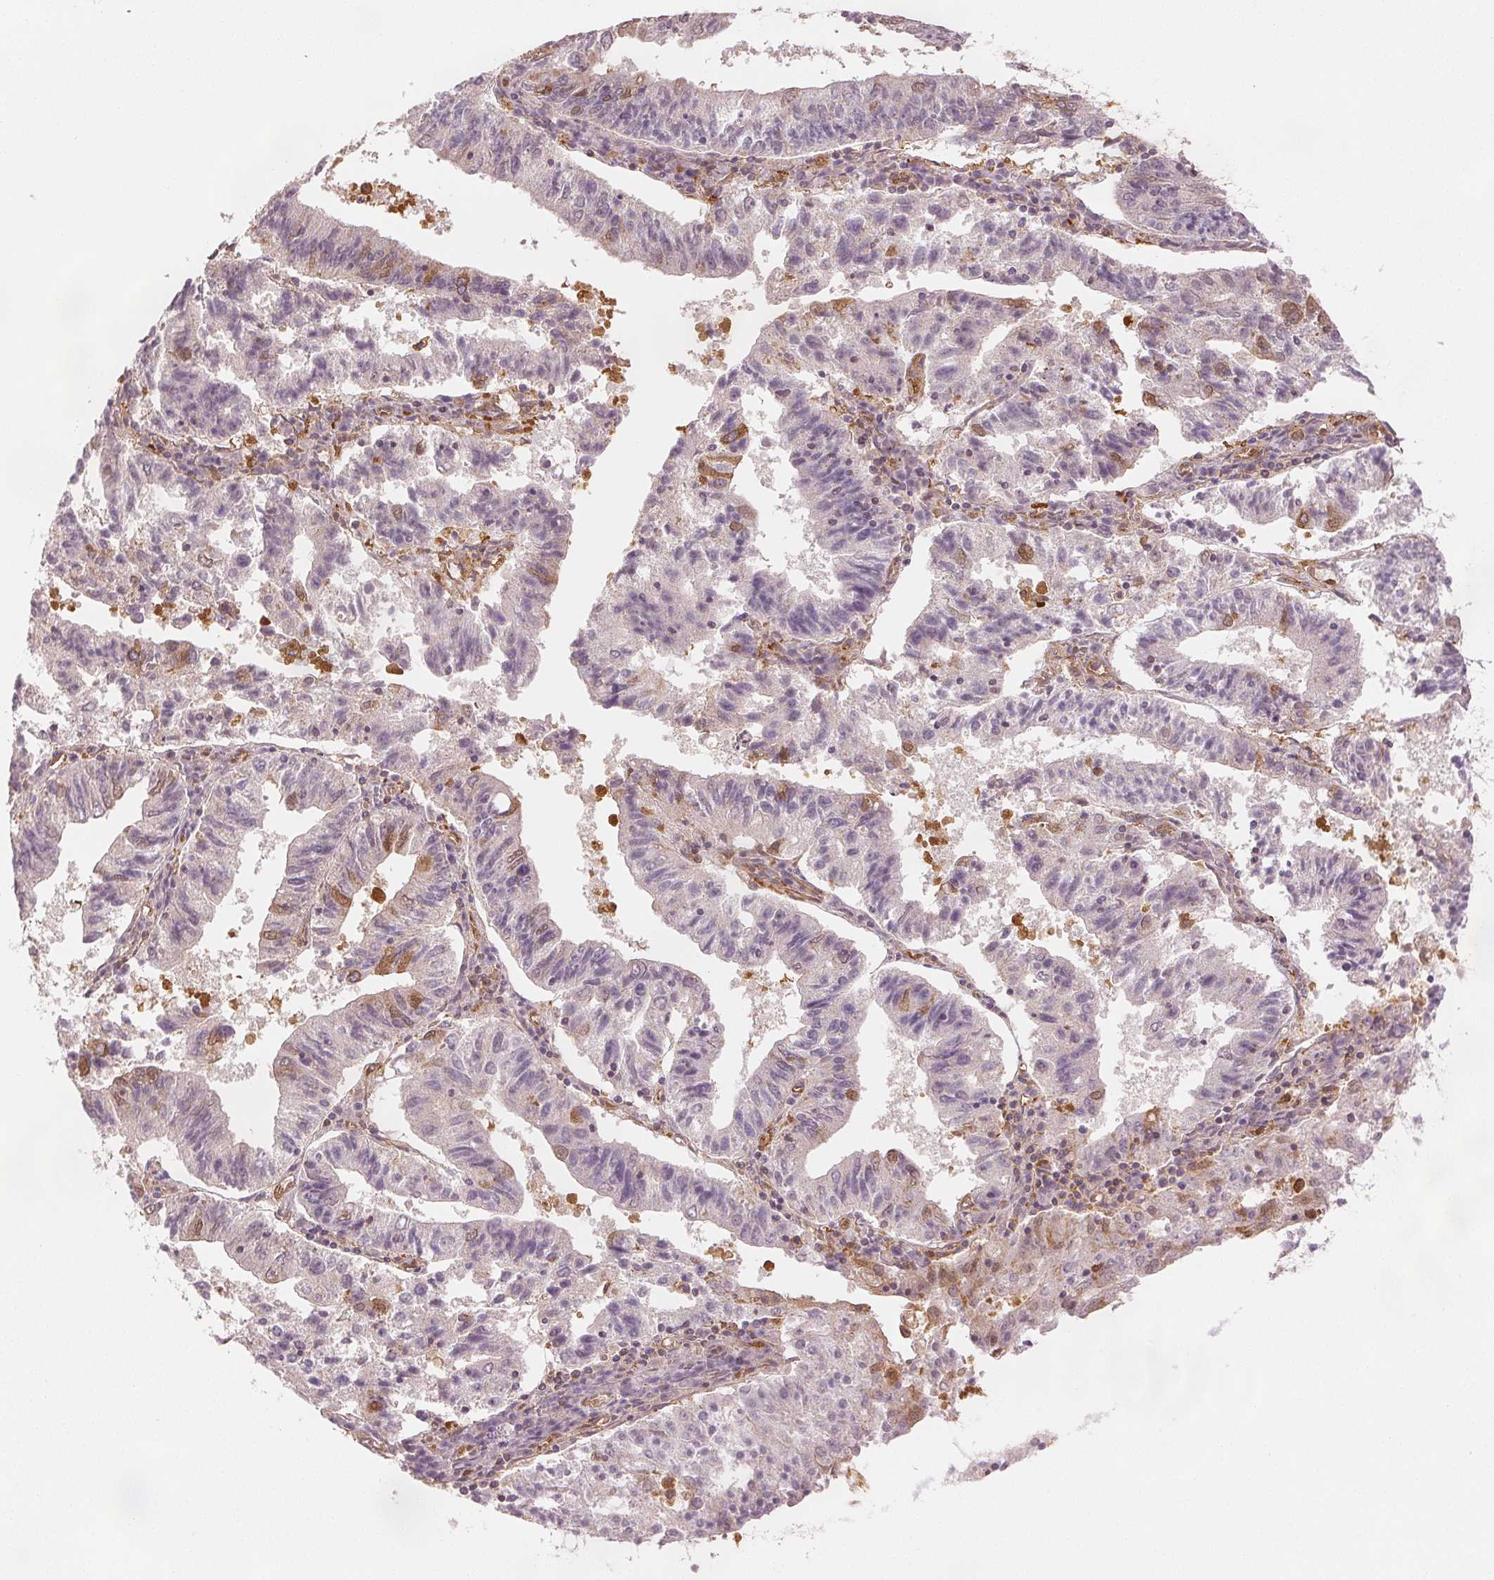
{"staining": {"intensity": "negative", "quantity": "none", "location": "none"}, "tissue": "endometrial cancer", "cell_type": "Tumor cells", "image_type": "cancer", "snomed": [{"axis": "morphology", "description": "Adenocarcinoma, NOS"}, {"axis": "topography", "description": "Endometrium"}], "caption": "Immunohistochemistry image of neoplastic tissue: endometrial cancer (adenocarcinoma) stained with DAB demonstrates no significant protein staining in tumor cells. (Stains: DAB IHC with hematoxylin counter stain, Microscopy: brightfield microscopy at high magnification).", "gene": "DIAPH2", "patient": {"sex": "female", "age": 82}}